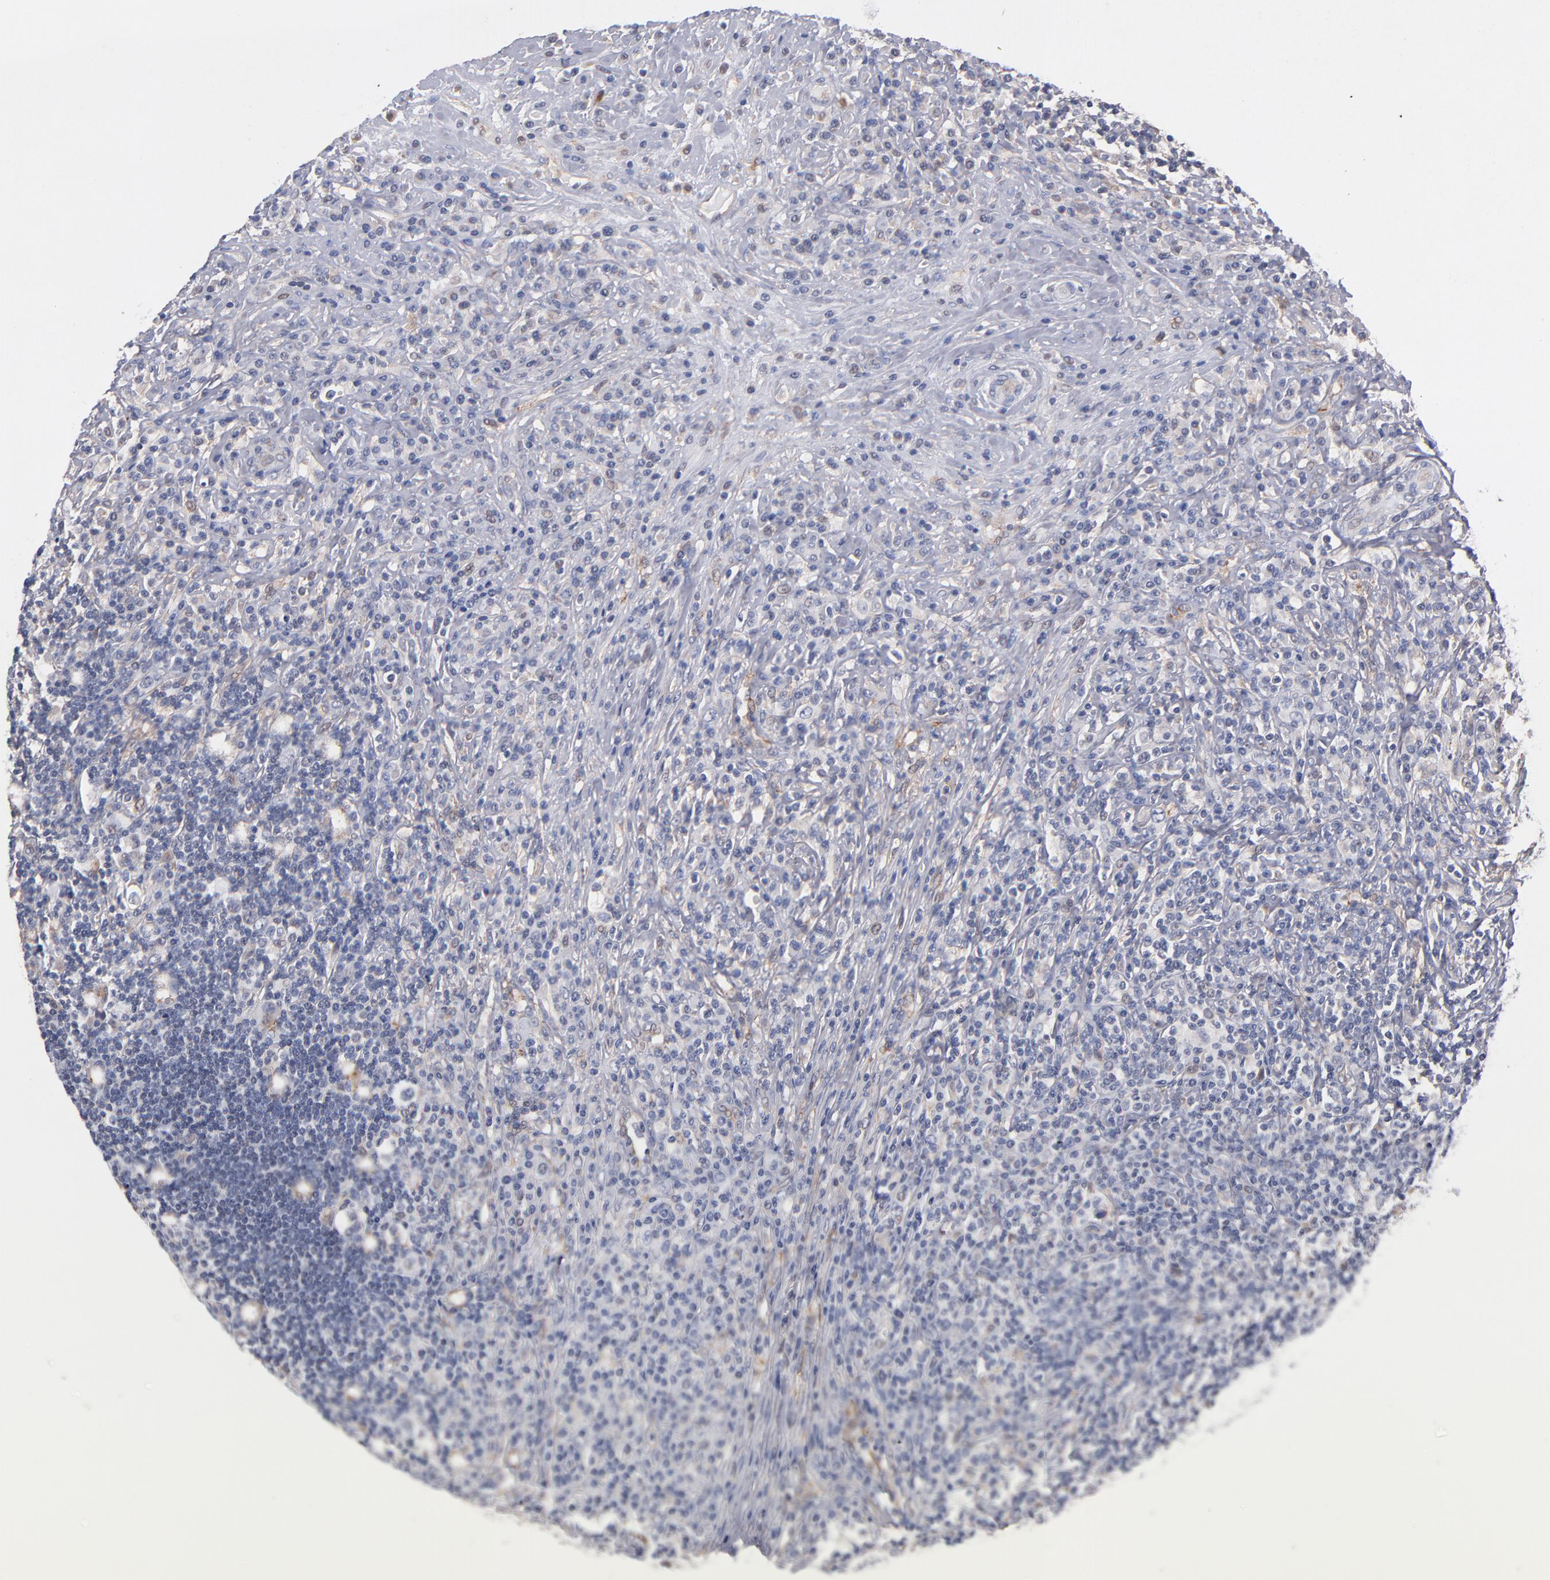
{"staining": {"intensity": "negative", "quantity": "none", "location": "none"}, "tissue": "lymphoma", "cell_type": "Tumor cells", "image_type": "cancer", "snomed": [{"axis": "morphology", "description": "Hodgkin's disease, NOS"}, {"axis": "topography", "description": "Lymph node"}], "caption": "Lymphoma was stained to show a protein in brown. There is no significant expression in tumor cells.", "gene": "GMFG", "patient": {"sex": "female", "age": 25}}